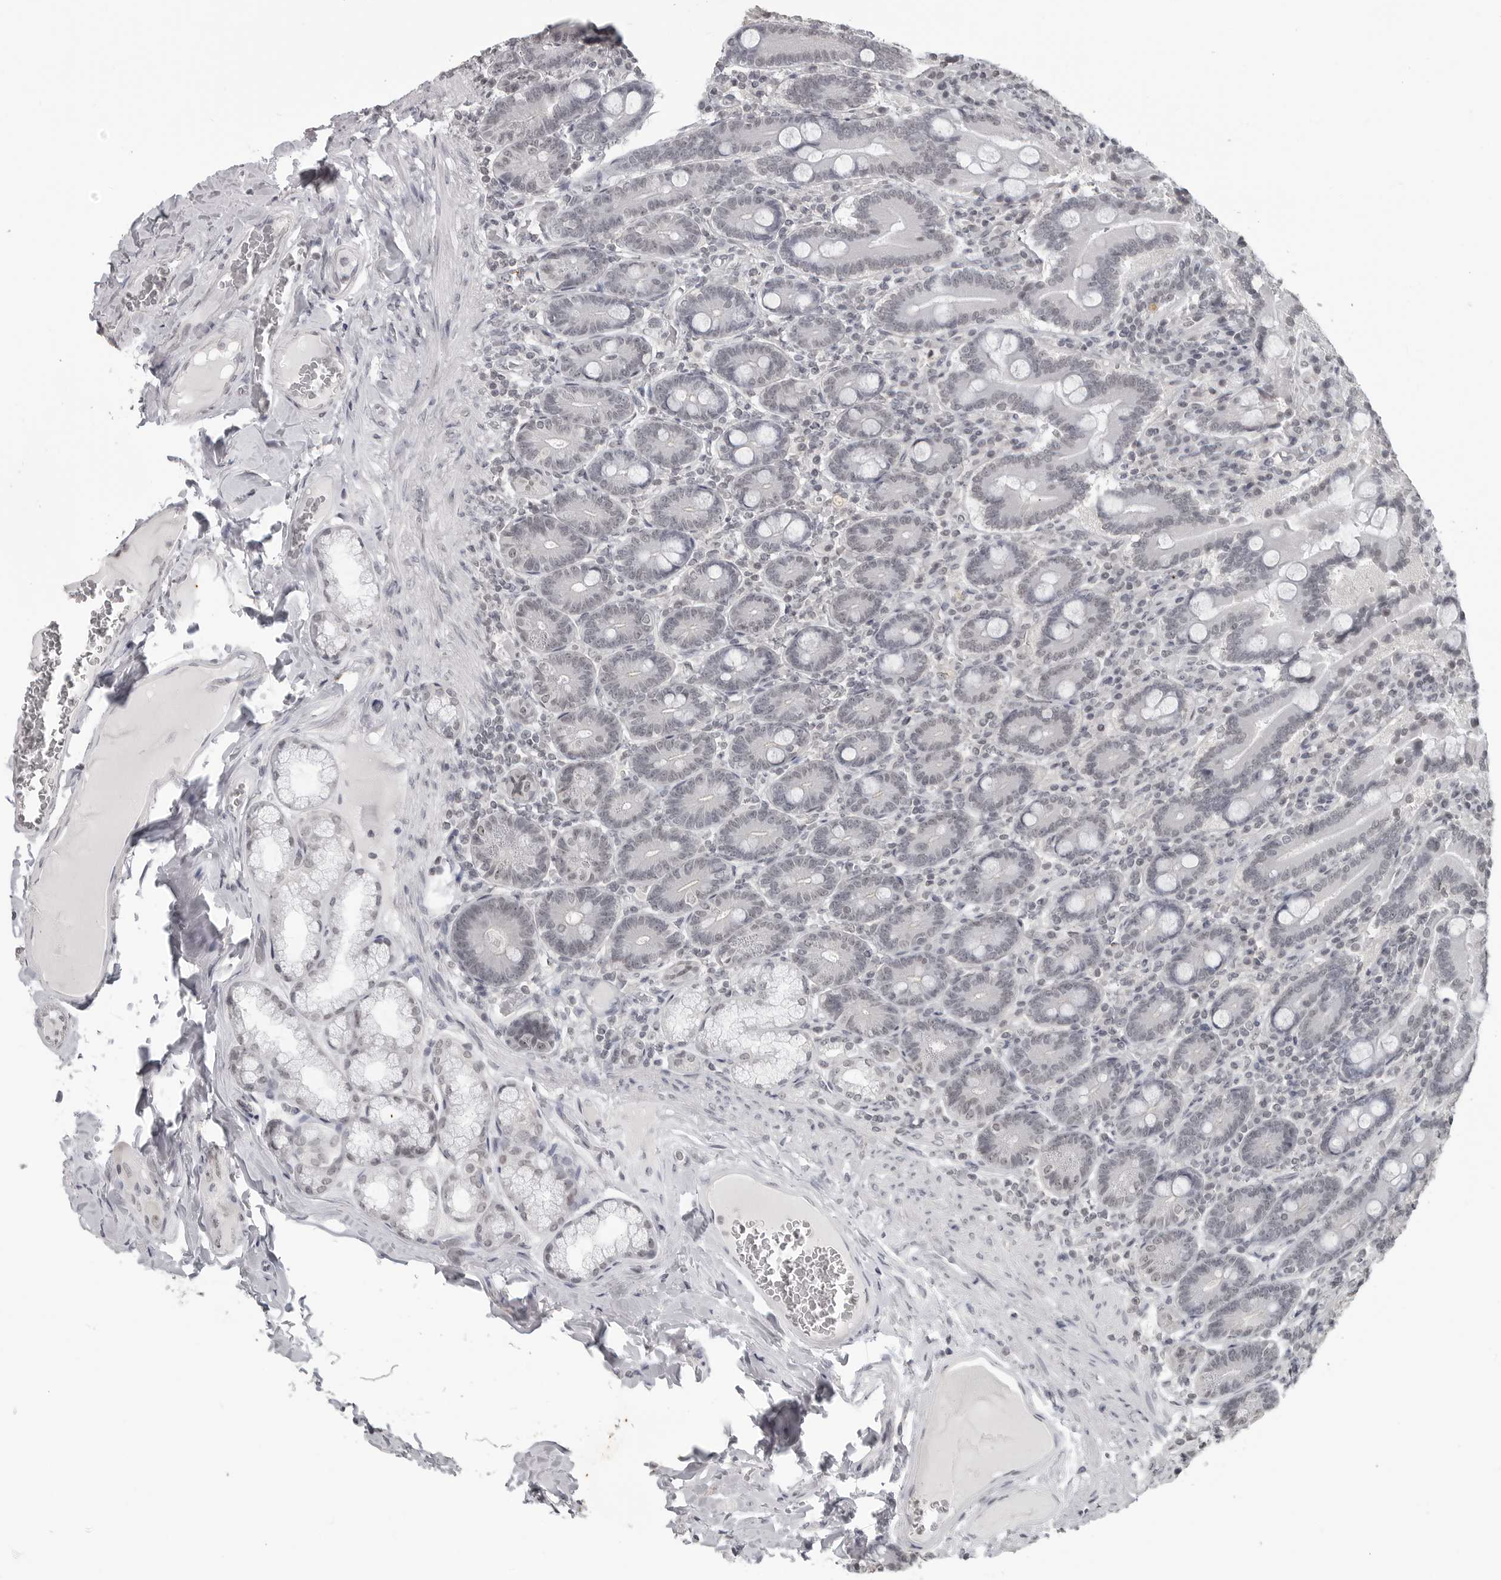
{"staining": {"intensity": "negative", "quantity": "none", "location": "none"}, "tissue": "duodenum", "cell_type": "Glandular cells", "image_type": "normal", "snomed": [{"axis": "morphology", "description": "Normal tissue, NOS"}, {"axis": "topography", "description": "Duodenum"}], "caption": "The IHC histopathology image has no significant positivity in glandular cells of duodenum.", "gene": "DDX54", "patient": {"sex": "female", "age": 62}}